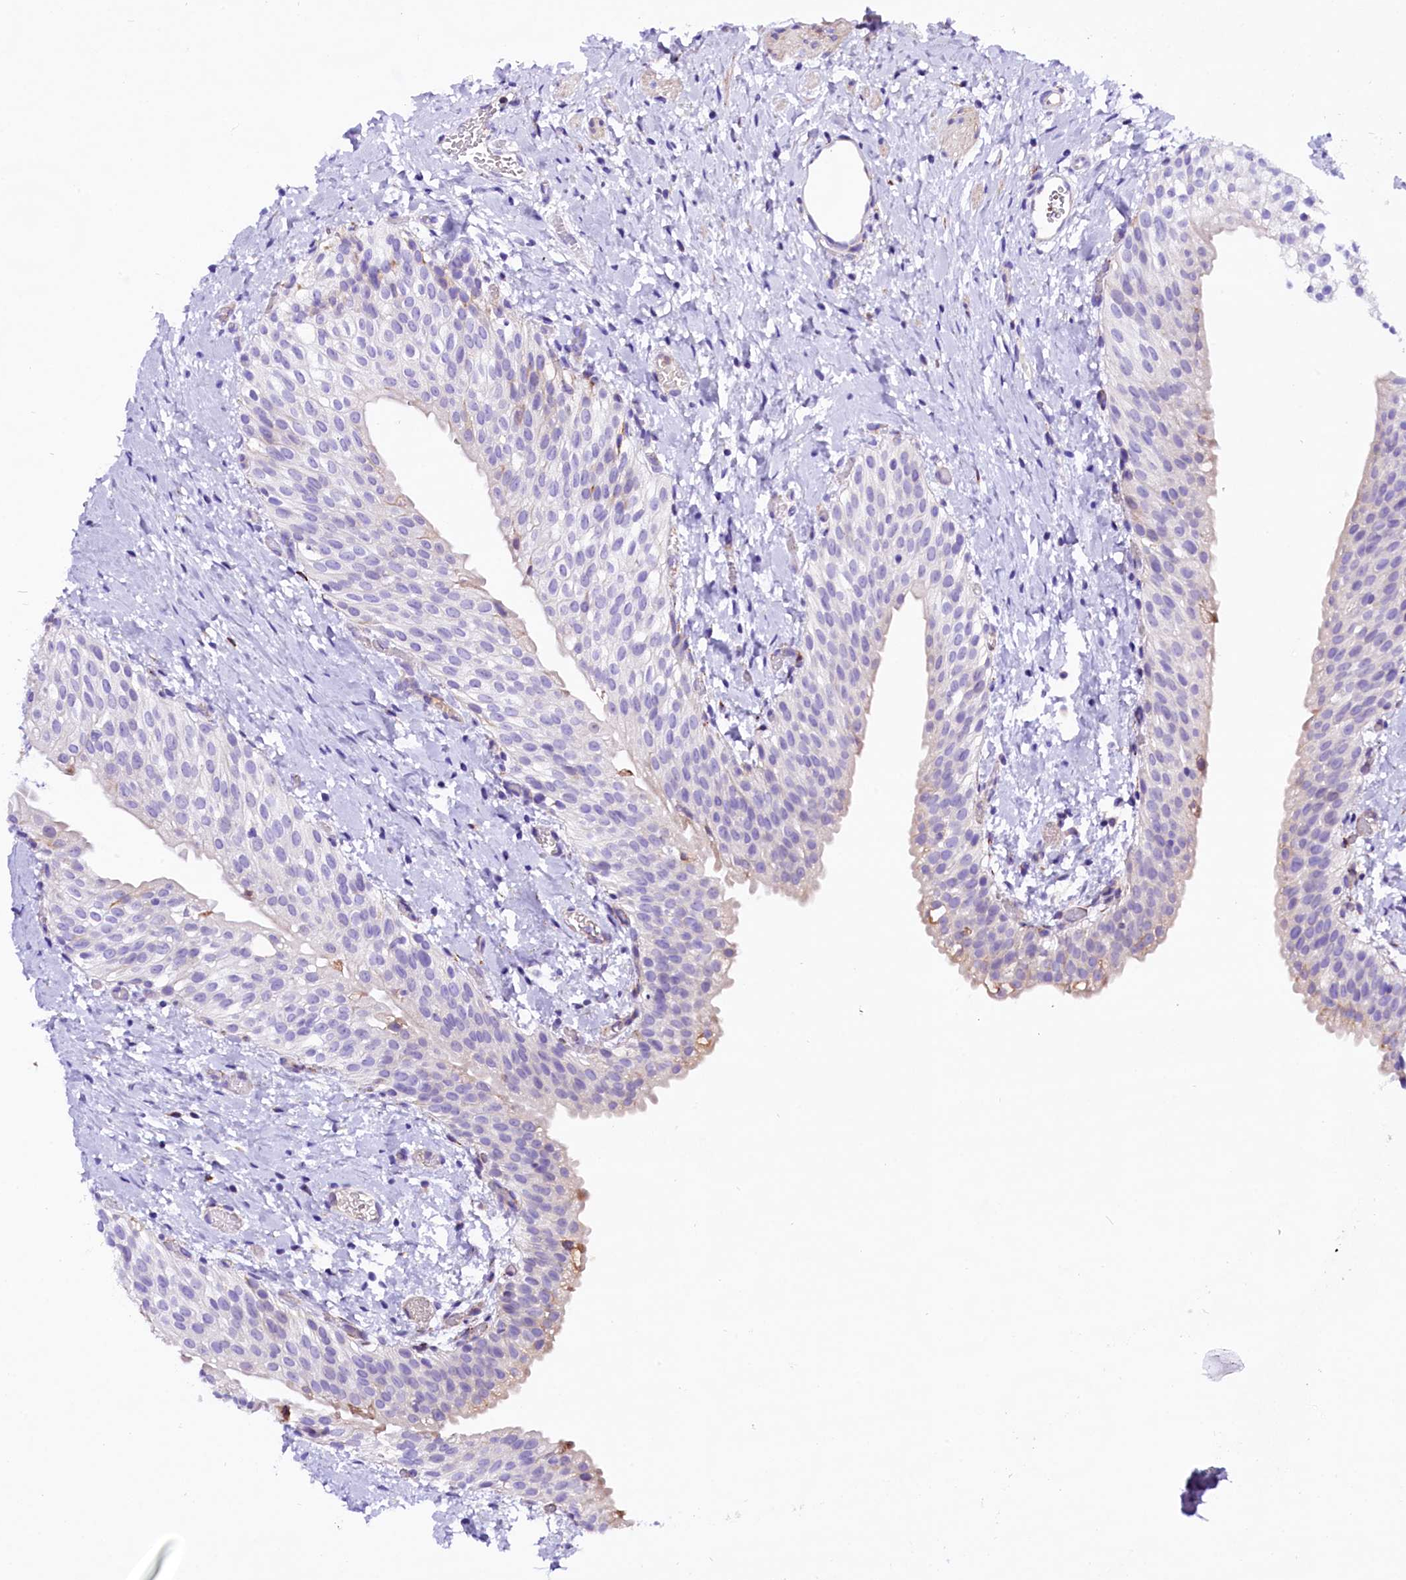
{"staining": {"intensity": "negative", "quantity": "none", "location": "none"}, "tissue": "urinary bladder", "cell_type": "Urothelial cells", "image_type": "normal", "snomed": [{"axis": "morphology", "description": "Normal tissue, NOS"}, {"axis": "topography", "description": "Urinary bladder"}], "caption": "Human urinary bladder stained for a protein using immunohistochemistry (IHC) displays no staining in urothelial cells.", "gene": "CMTR2", "patient": {"sex": "male", "age": 1}}